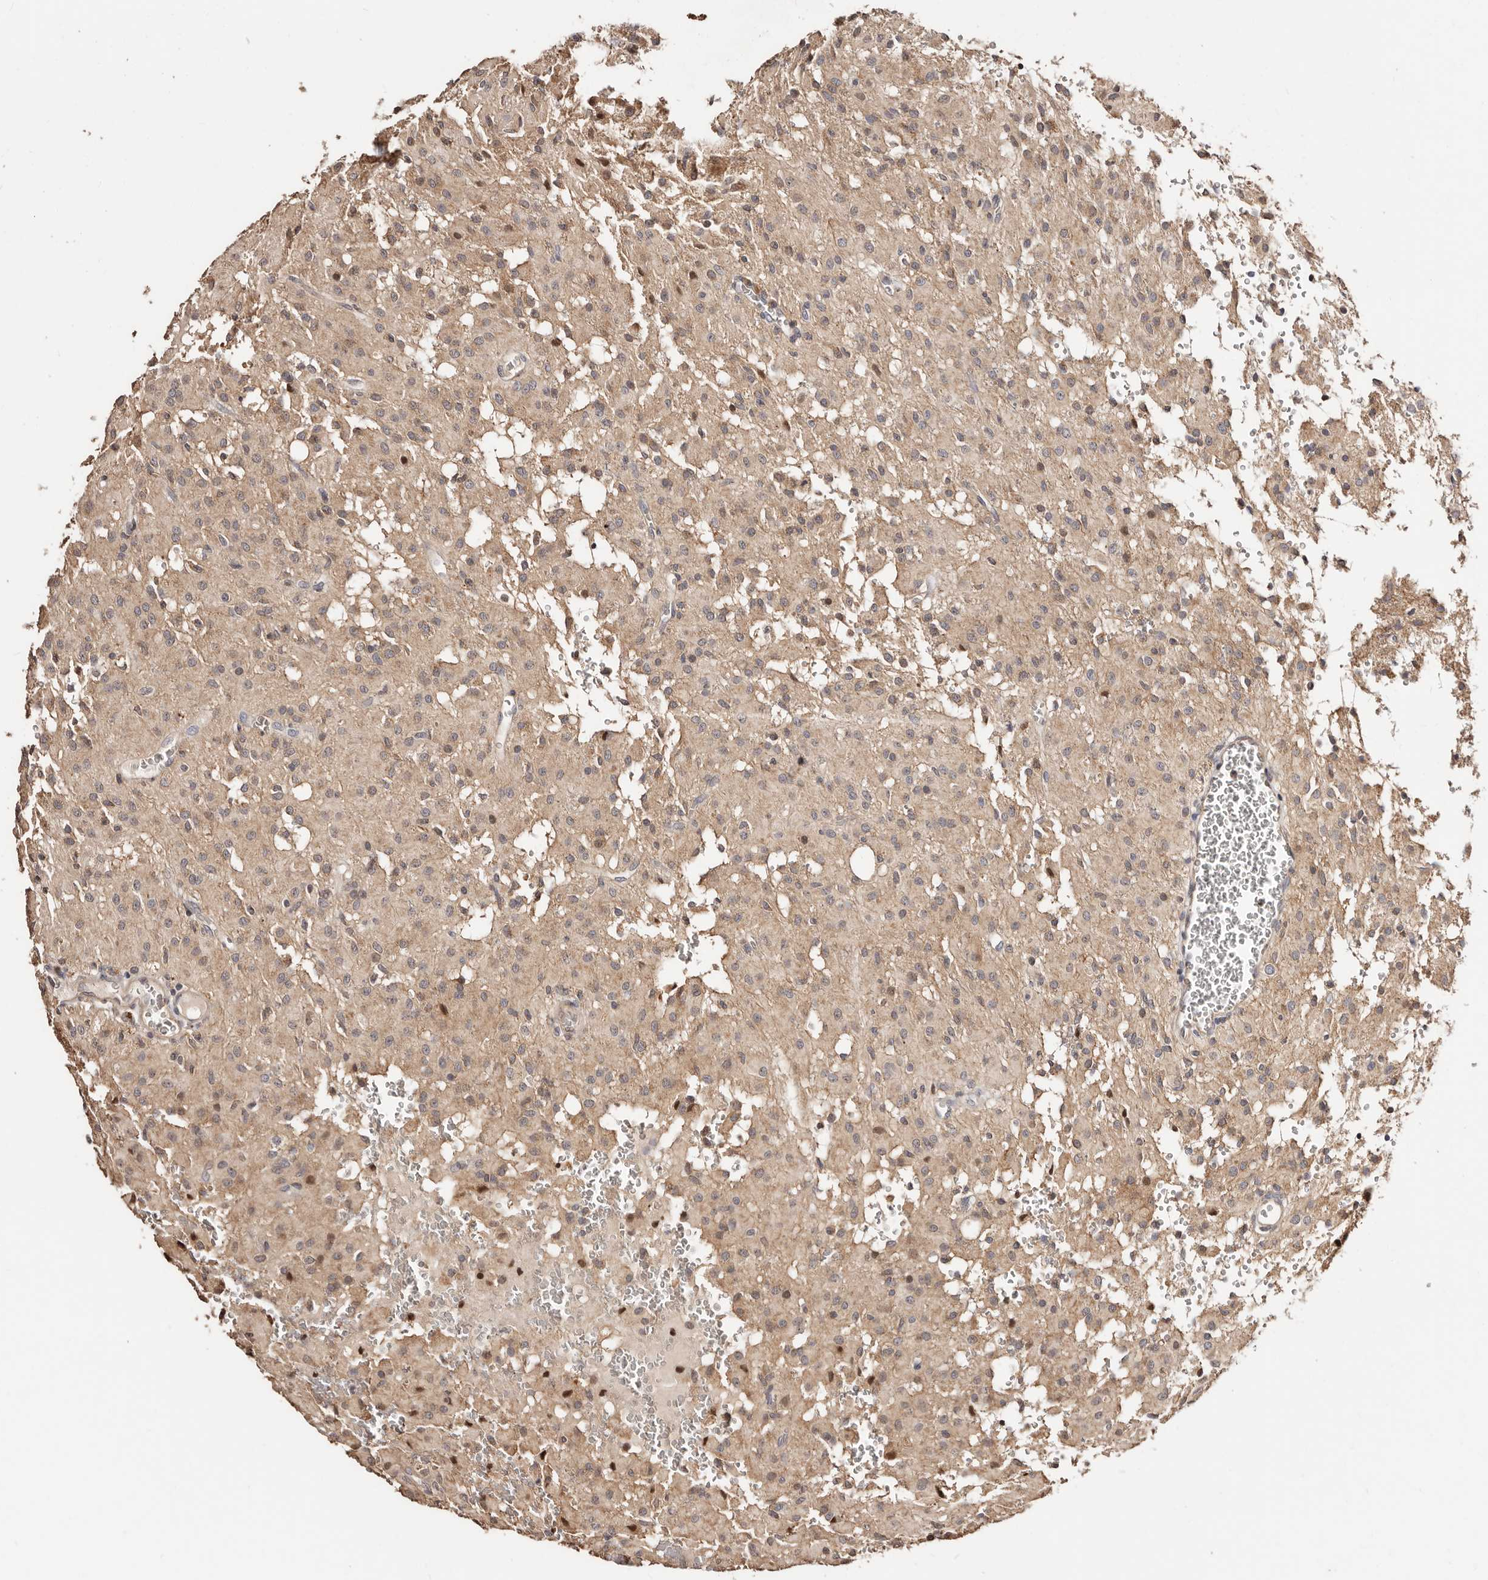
{"staining": {"intensity": "negative", "quantity": "none", "location": "none"}, "tissue": "glioma", "cell_type": "Tumor cells", "image_type": "cancer", "snomed": [{"axis": "morphology", "description": "Glioma, malignant, High grade"}, {"axis": "topography", "description": "Brain"}], "caption": "DAB immunohistochemical staining of human glioma exhibits no significant expression in tumor cells.", "gene": "APOL6", "patient": {"sex": "female", "age": 59}}